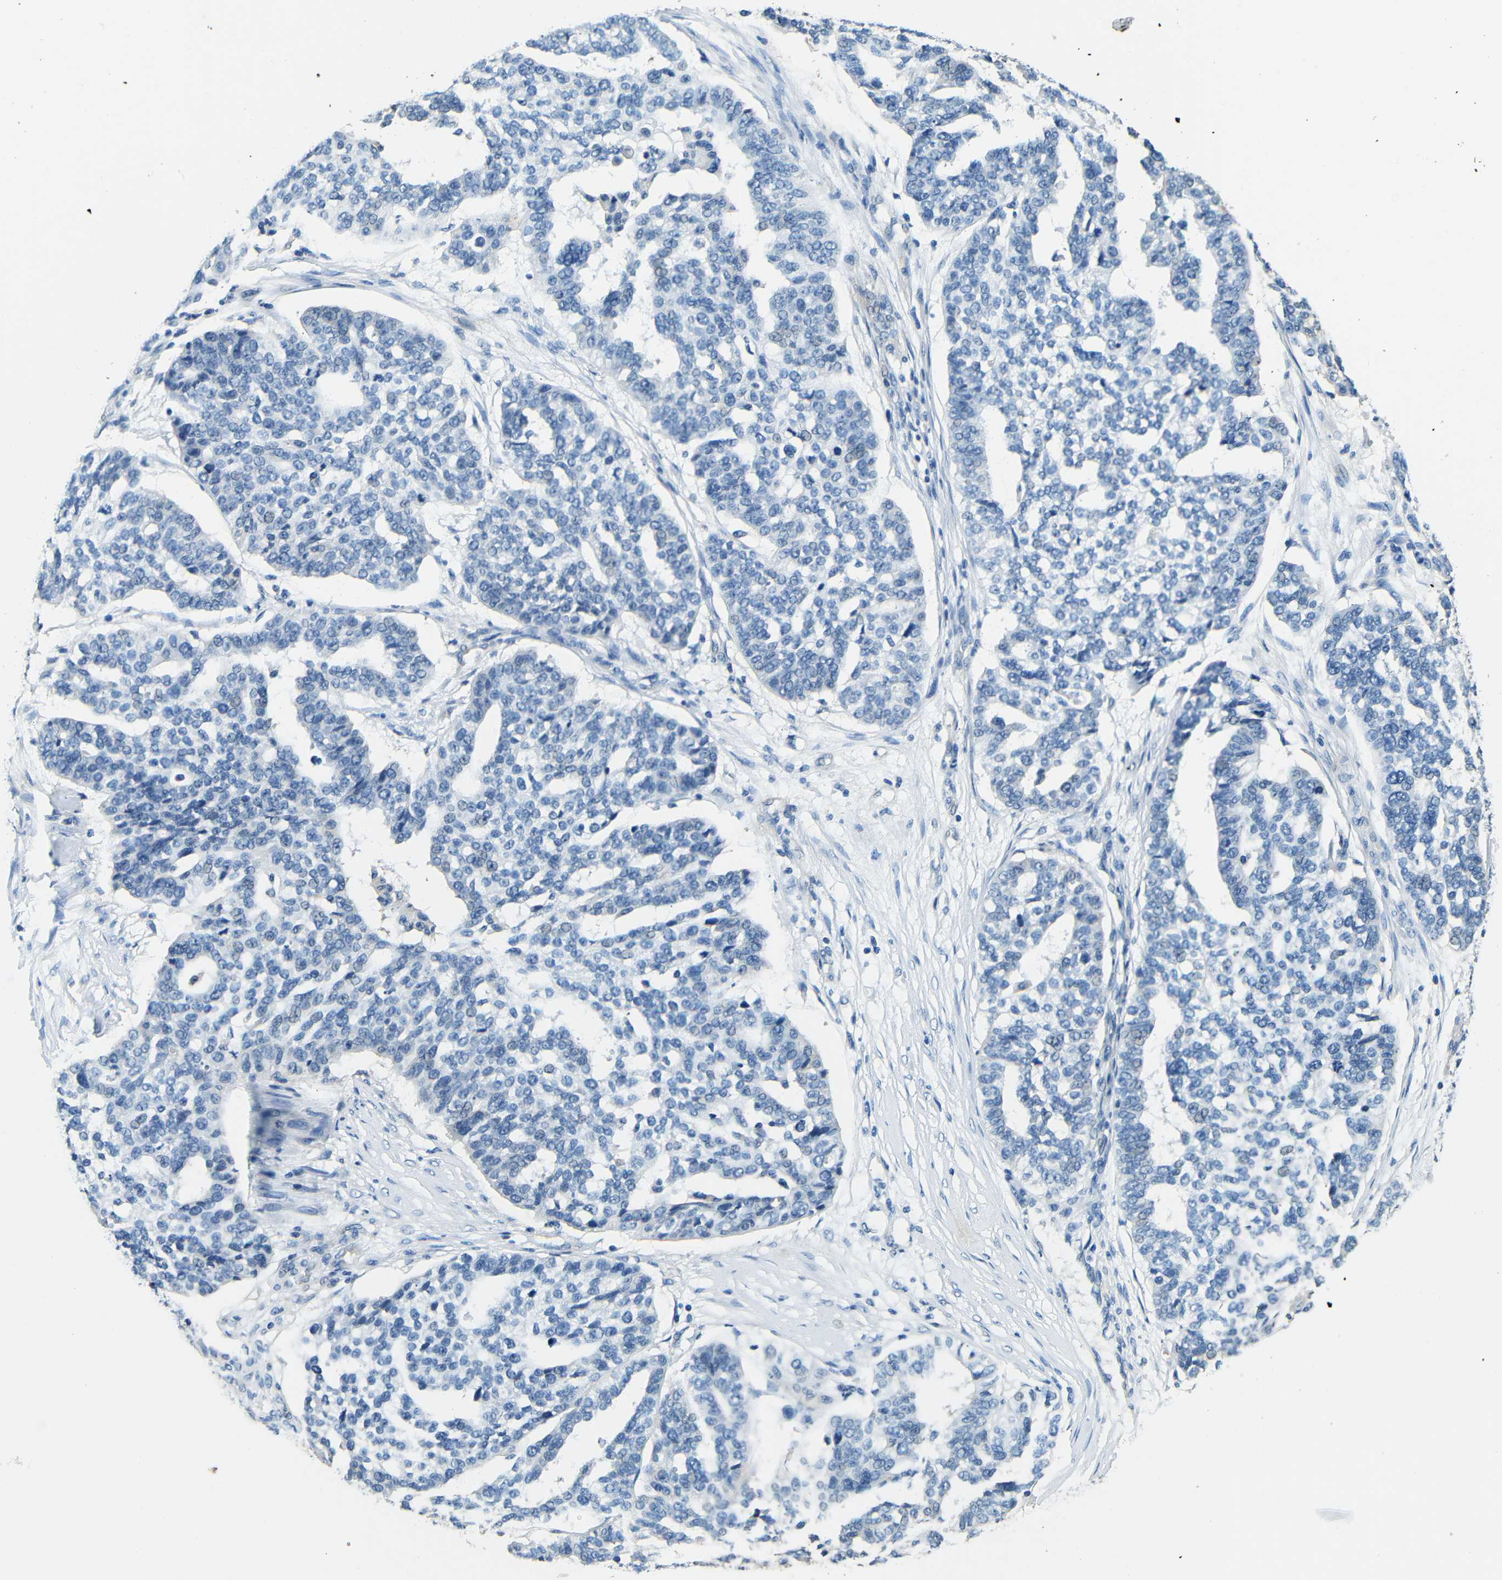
{"staining": {"intensity": "negative", "quantity": "none", "location": "none"}, "tissue": "ovarian cancer", "cell_type": "Tumor cells", "image_type": "cancer", "snomed": [{"axis": "morphology", "description": "Cystadenocarcinoma, serous, NOS"}, {"axis": "topography", "description": "Ovary"}], "caption": "Immunohistochemistry (IHC) micrograph of neoplastic tissue: human ovarian cancer (serous cystadenocarcinoma) stained with DAB demonstrates no significant protein positivity in tumor cells.", "gene": "ADAP1", "patient": {"sex": "female", "age": 59}}